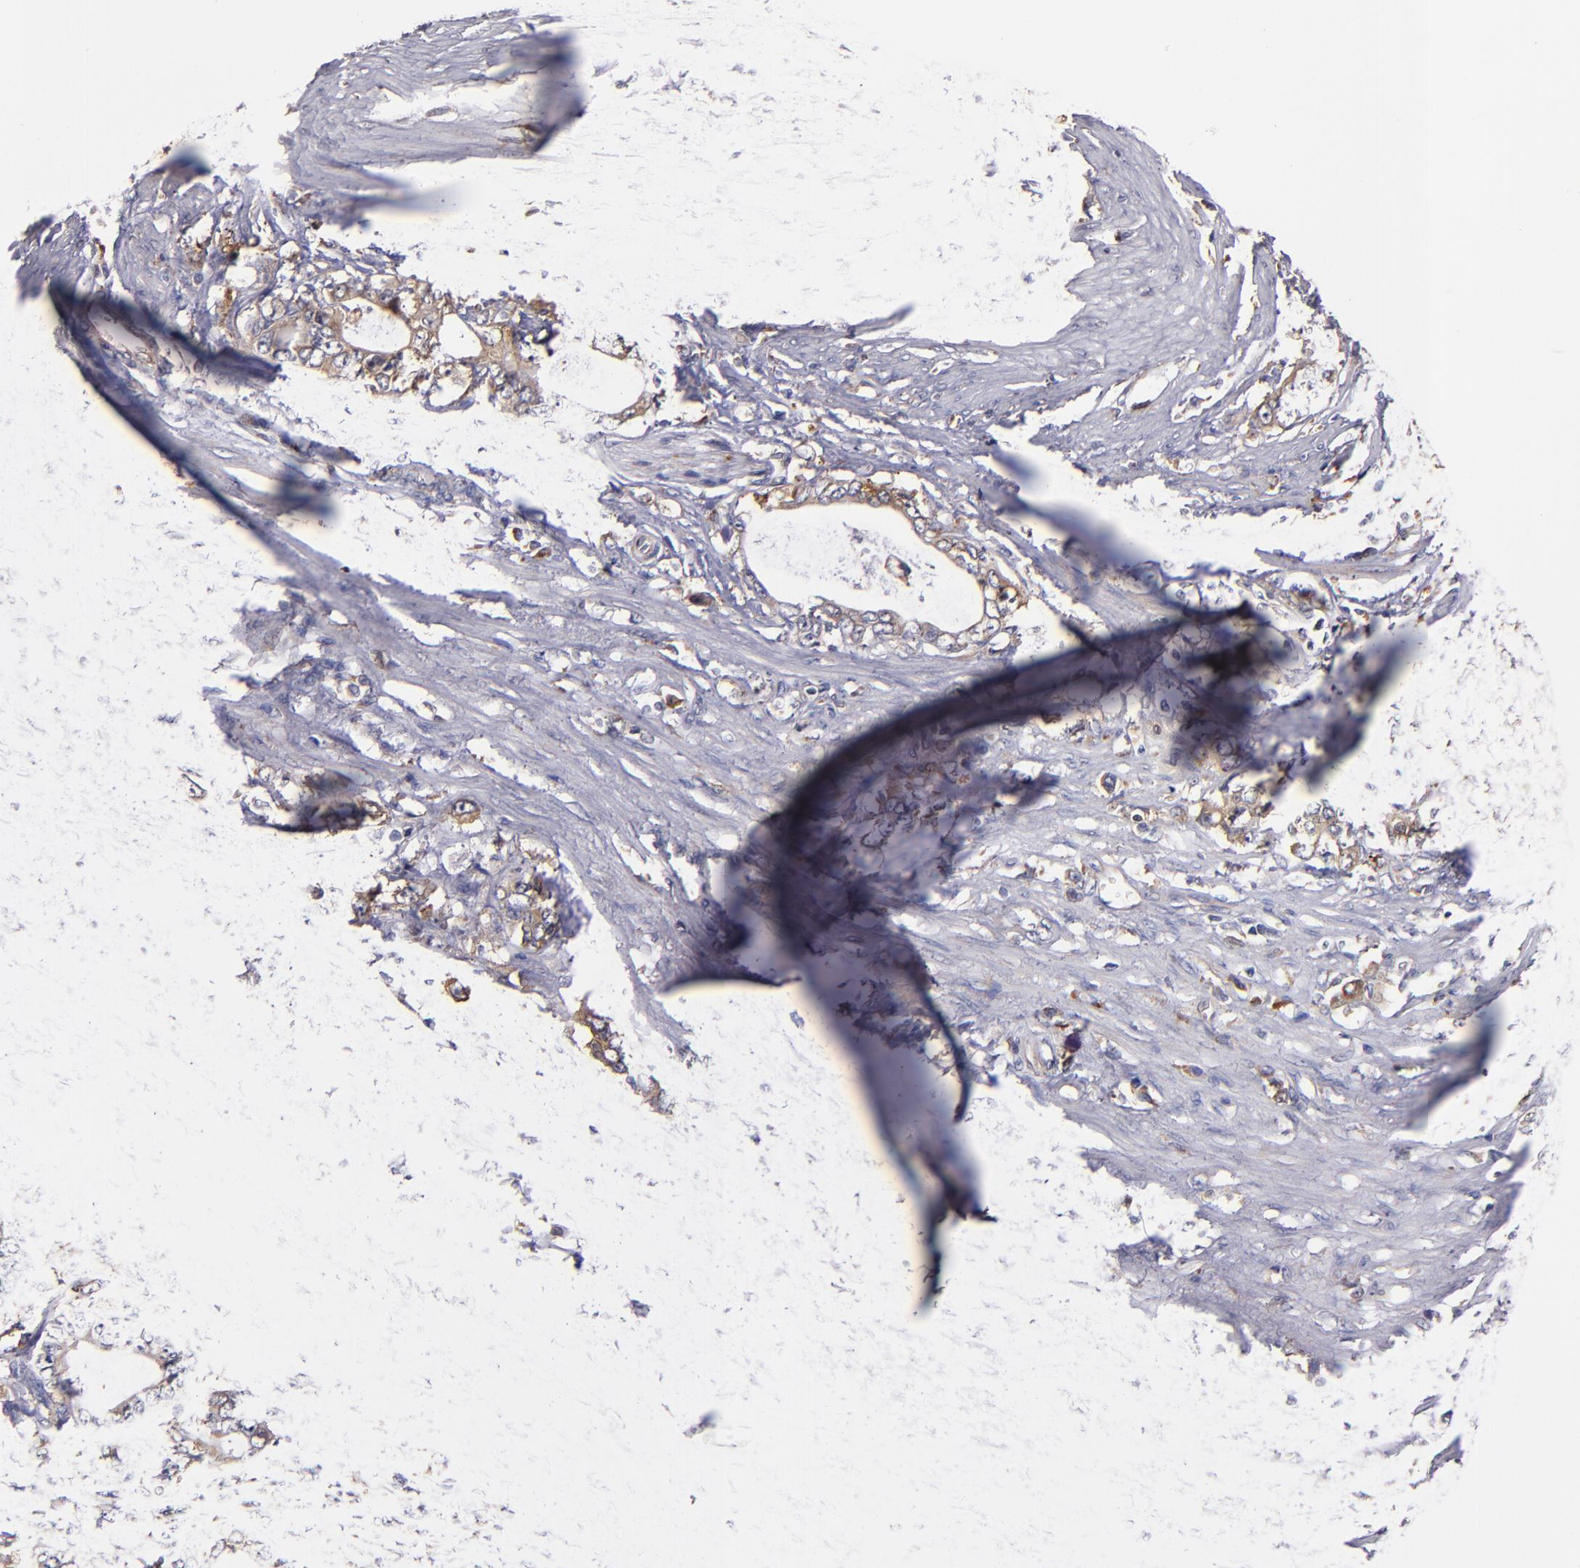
{"staining": {"intensity": "weak", "quantity": "25%-75%", "location": "cytoplasmic/membranous"}, "tissue": "stomach cancer", "cell_type": "Tumor cells", "image_type": "cancer", "snomed": [{"axis": "morphology", "description": "Adenocarcinoma, NOS"}, {"axis": "topography", "description": "Stomach, lower"}], "caption": "Brown immunohistochemical staining in human stomach cancer (adenocarcinoma) displays weak cytoplasmic/membranous expression in approximately 25%-75% of tumor cells. The staining was performed using DAB, with brown indicating positive protein expression. Nuclei are stained blue with hematoxylin.", "gene": "IFIH1", "patient": {"sex": "female", "age": 72}}